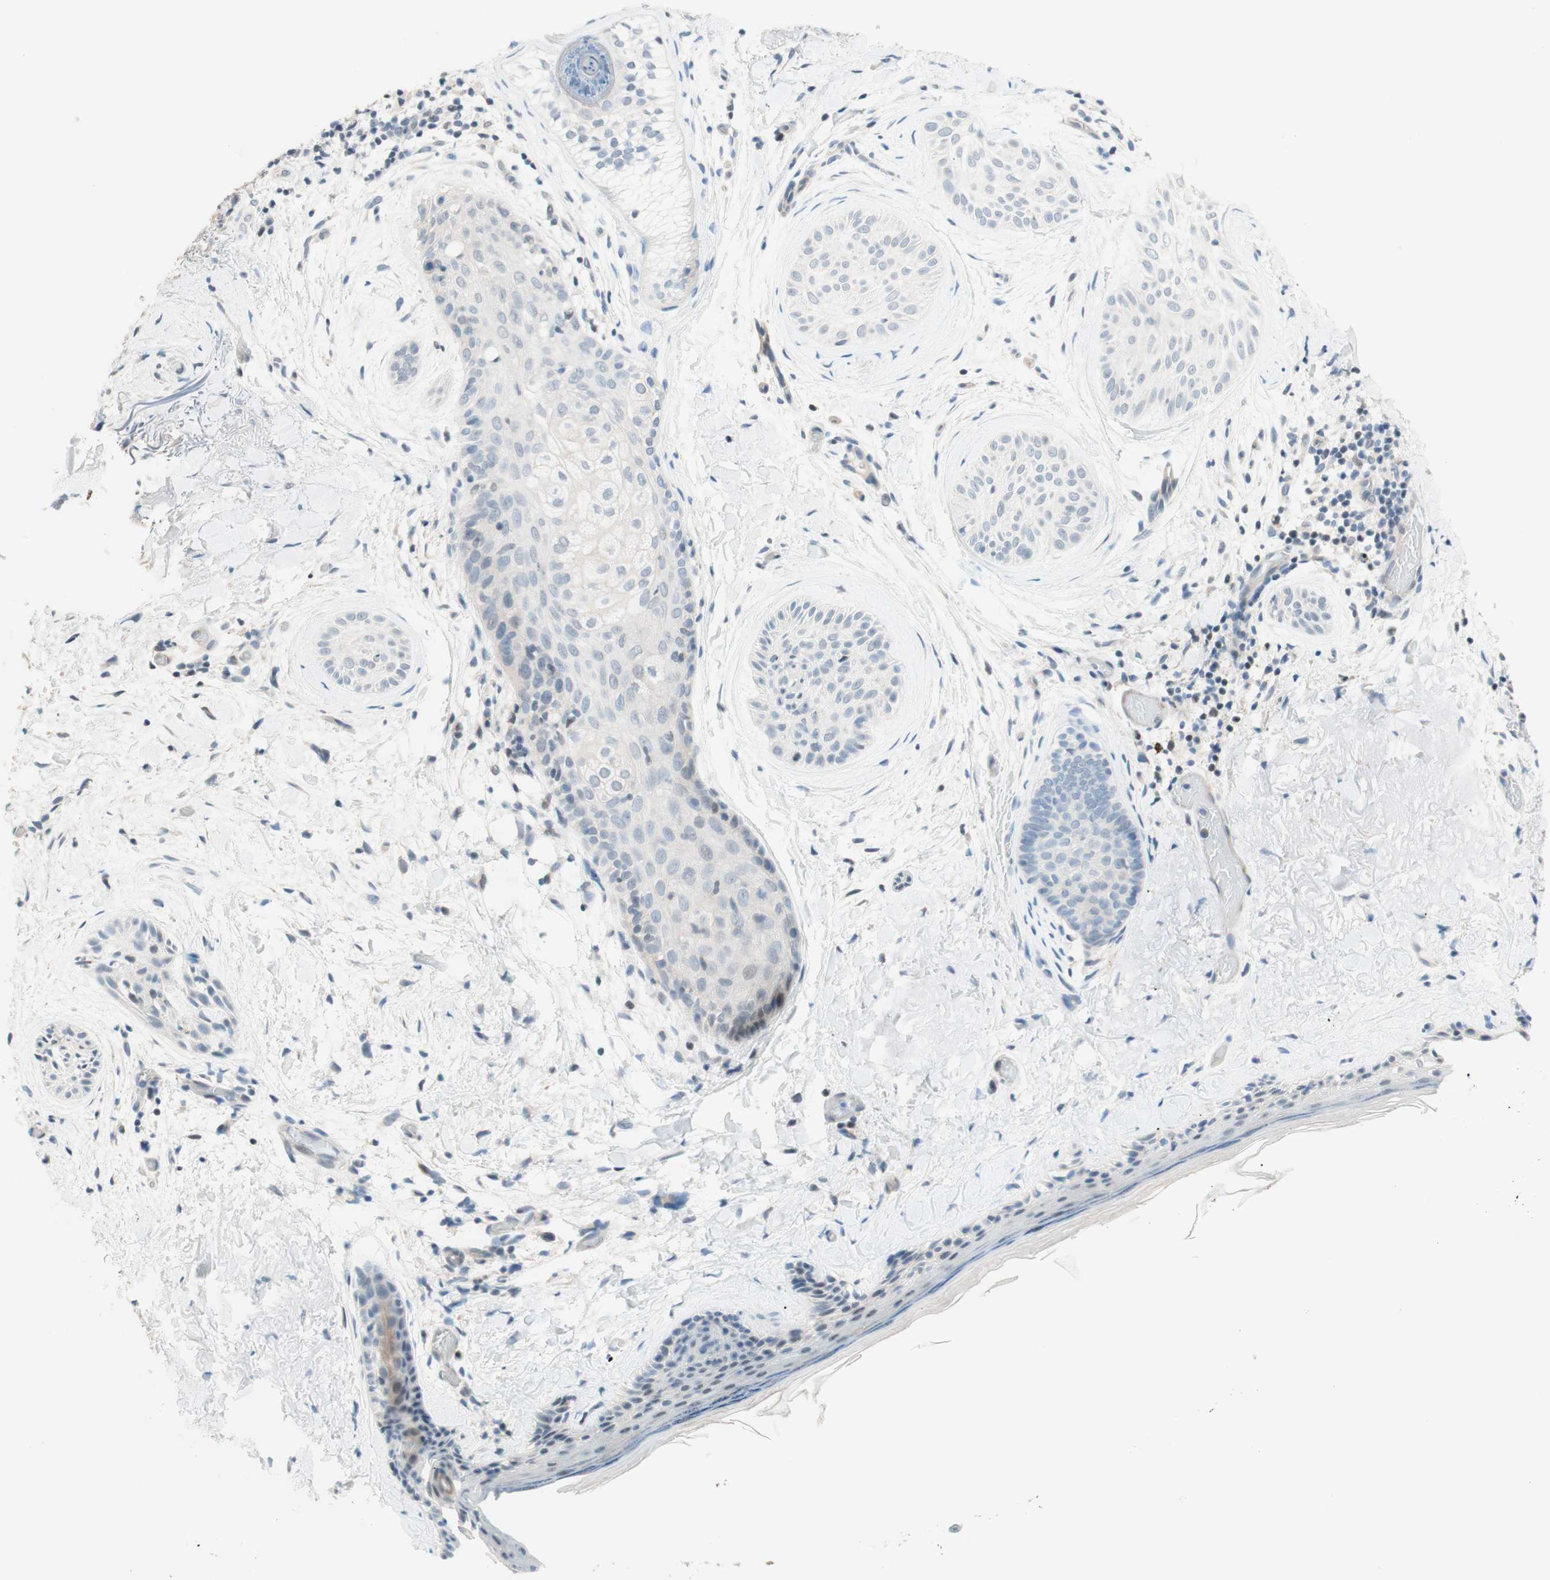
{"staining": {"intensity": "negative", "quantity": "none", "location": "none"}, "tissue": "skin cancer", "cell_type": "Tumor cells", "image_type": "cancer", "snomed": [{"axis": "morphology", "description": "Normal tissue, NOS"}, {"axis": "morphology", "description": "Basal cell carcinoma"}, {"axis": "topography", "description": "Skin"}], "caption": "The IHC image has no significant positivity in tumor cells of basal cell carcinoma (skin) tissue.", "gene": "JPH1", "patient": {"sex": "female", "age": 71}}